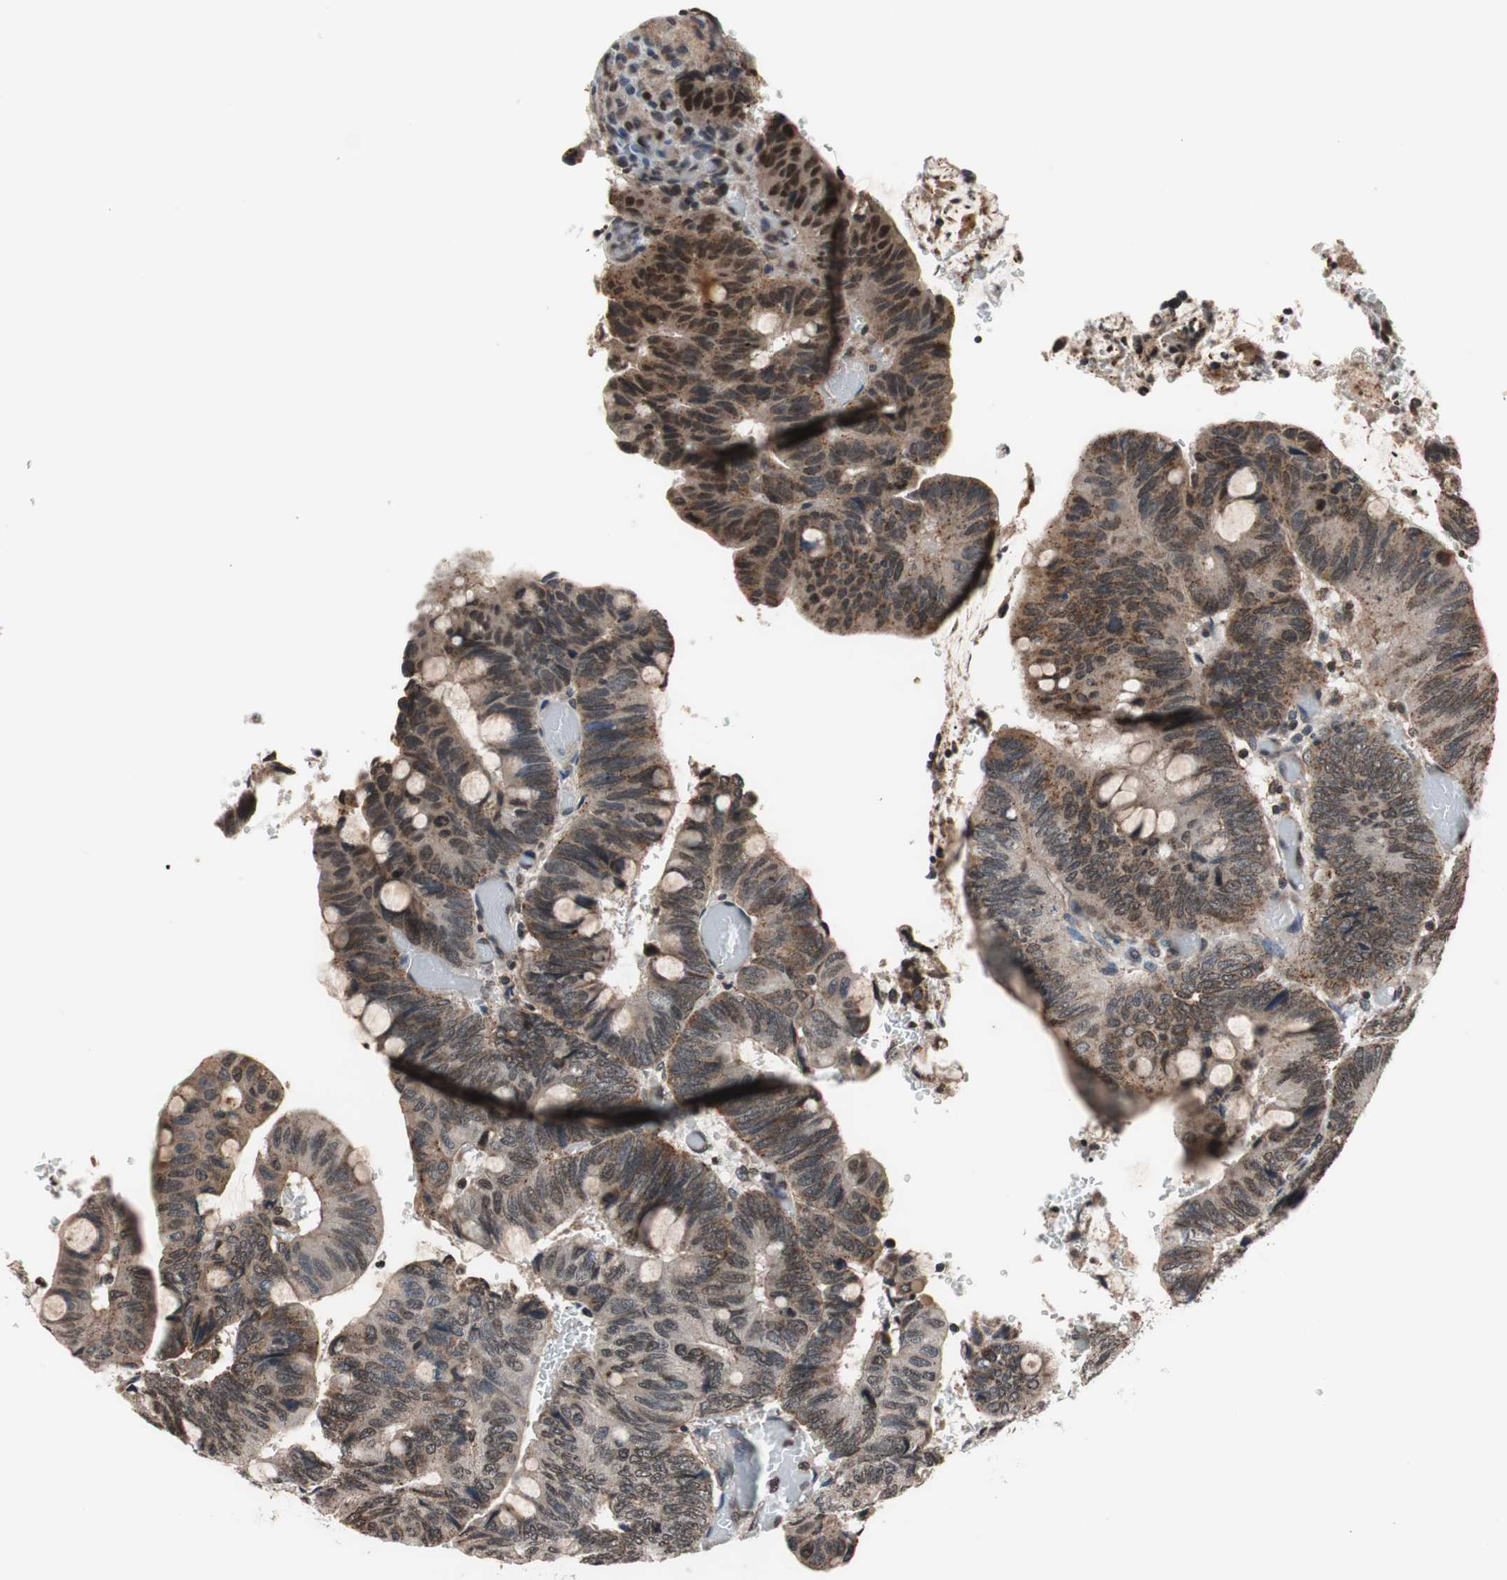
{"staining": {"intensity": "weak", "quantity": ">75%", "location": "cytoplasmic/membranous,nuclear"}, "tissue": "colorectal cancer", "cell_type": "Tumor cells", "image_type": "cancer", "snomed": [{"axis": "morphology", "description": "Normal tissue, NOS"}, {"axis": "morphology", "description": "Adenocarcinoma, NOS"}, {"axis": "topography", "description": "Rectum"}, {"axis": "topography", "description": "Peripheral nerve tissue"}], "caption": "This is a histology image of immunohistochemistry staining of colorectal cancer, which shows weak expression in the cytoplasmic/membranous and nuclear of tumor cells.", "gene": "RFC1", "patient": {"sex": "male", "age": 92}}